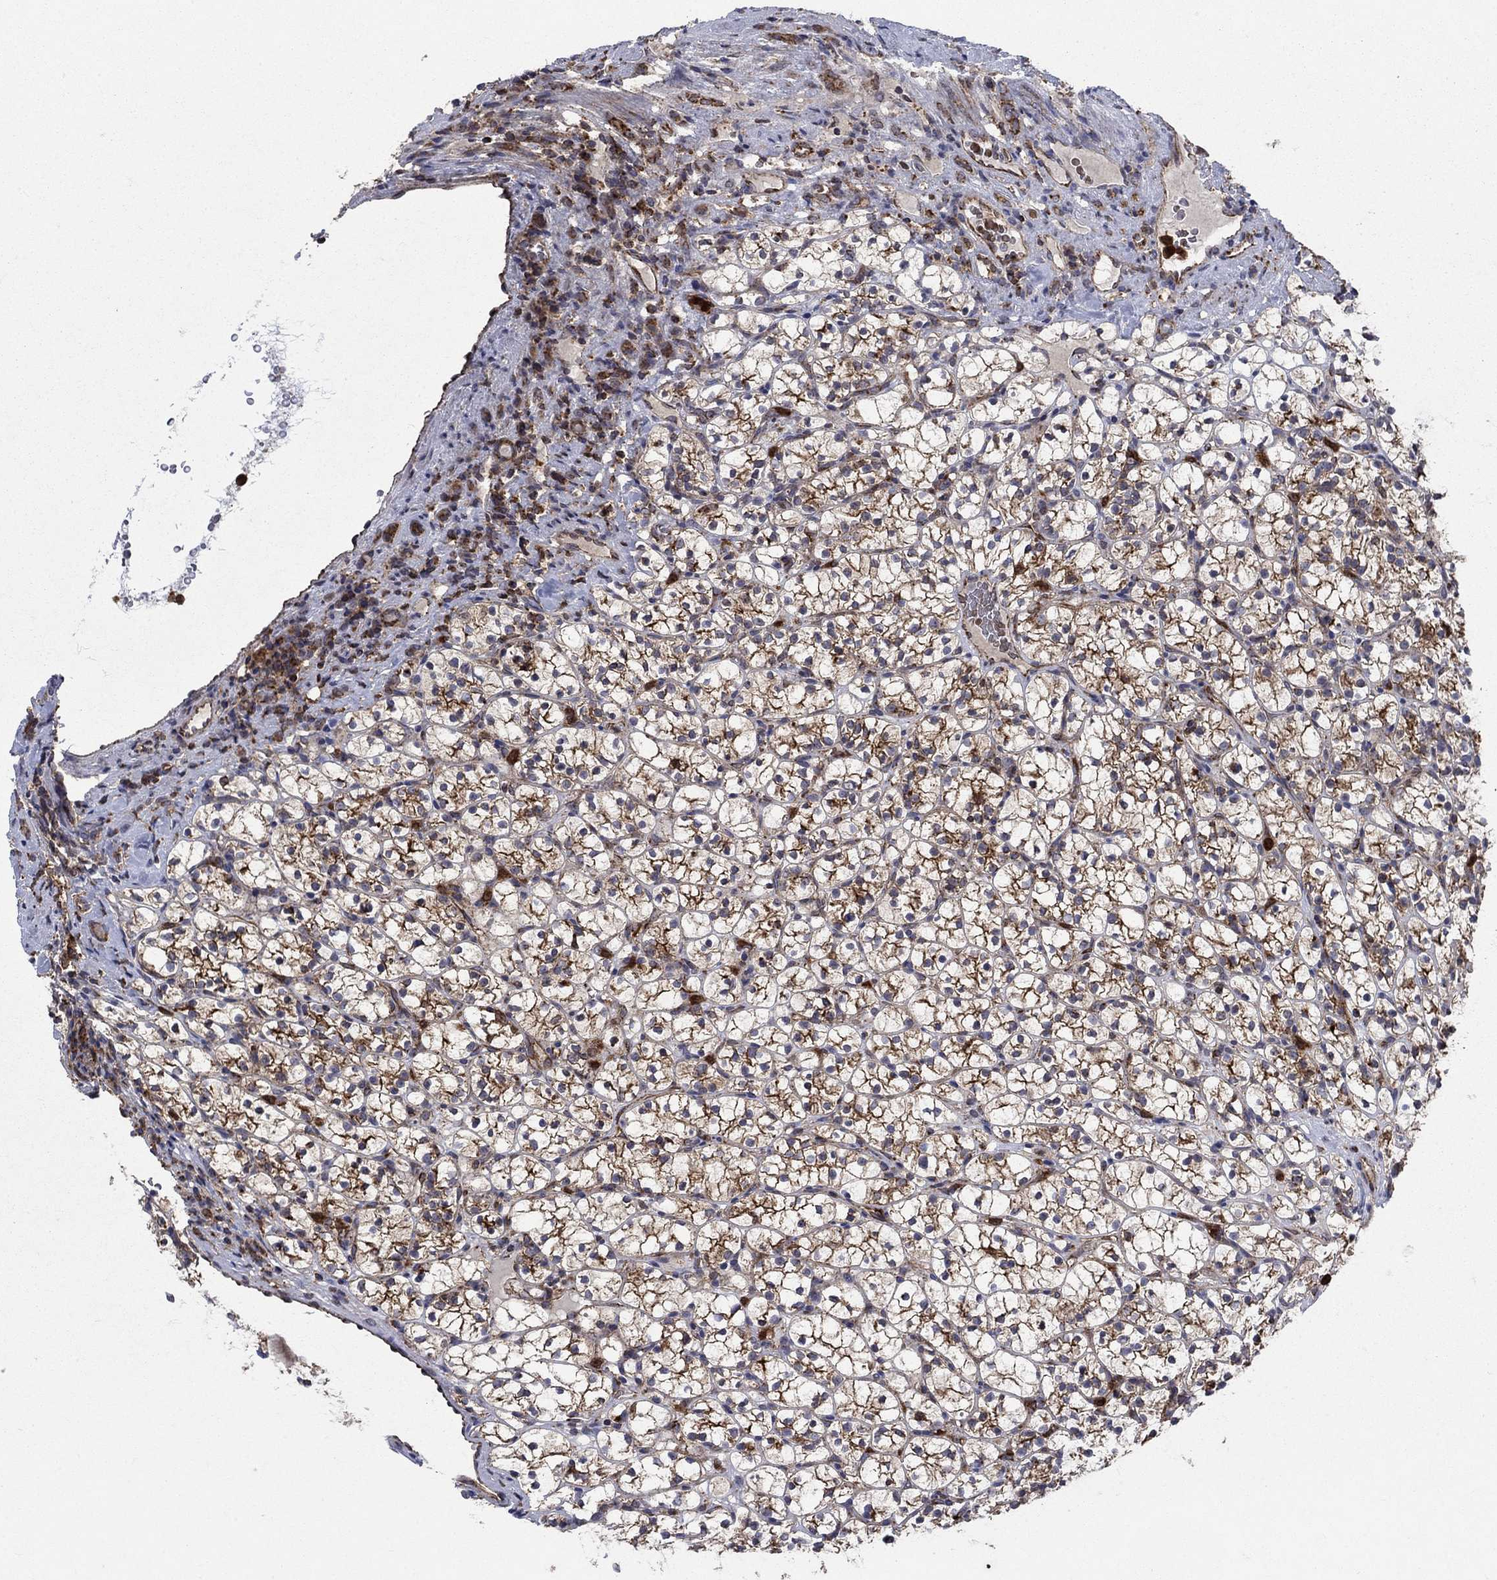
{"staining": {"intensity": "moderate", "quantity": ">75%", "location": "cytoplasmic/membranous"}, "tissue": "renal cancer", "cell_type": "Tumor cells", "image_type": "cancer", "snomed": [{"axis": "morphology", "description": "Adenocarcinoma, NOS"}, {"axis": "topography", "description": "Kidney"}], "caption": "Immunohistochemistry (IHC) histopathology image of adenocarcinoma (renal) stained for a protein (brown), which reveals medium levels of moderate cytoplasmic/membranous staining in about >75% of tumor cells.", "gene": "RNF19B", "patient": {"sex": "female", "age": 89}}